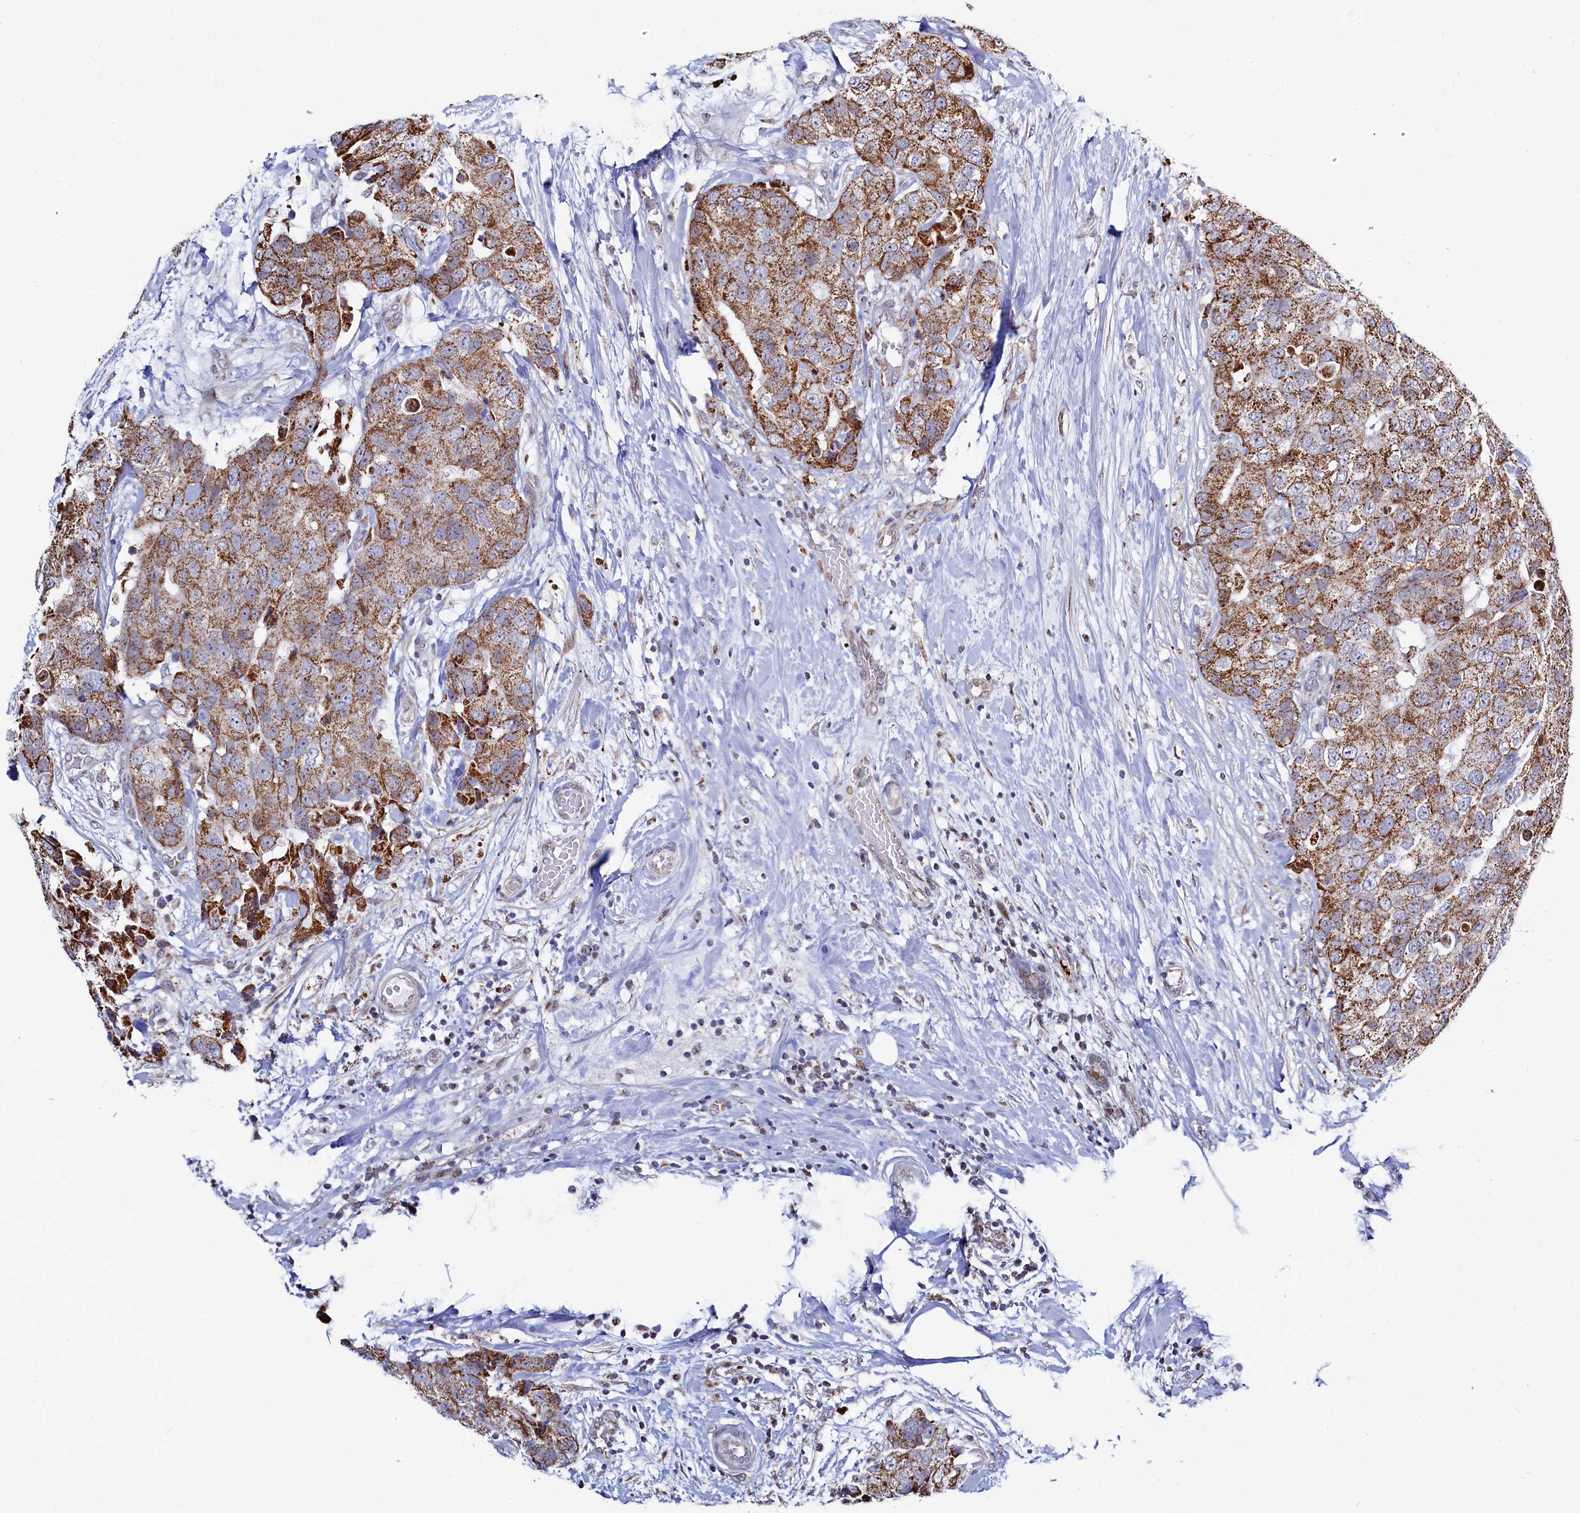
{"staining": {"intensity": "moderate", "quantity": ">75%", "location": "cytoplasmic/membranous"}, "tissue": "breast cancer", "cell_type": "Tumor cells", "image_type": "cancer", "snomed": [{"axis": "morphology", "description": "Duct carcinoma"}, {"axis": "topography", "description": "Breast"}], "caption": "Immunohistochemical staining of human invasive ductal carcinoma (breast) exhibits moderate cytoplasmic/membranous protein staining in about >75% of tumor cells.", "gene": "HDGFL3", "patient": {"sex": "female", "age": 62}}